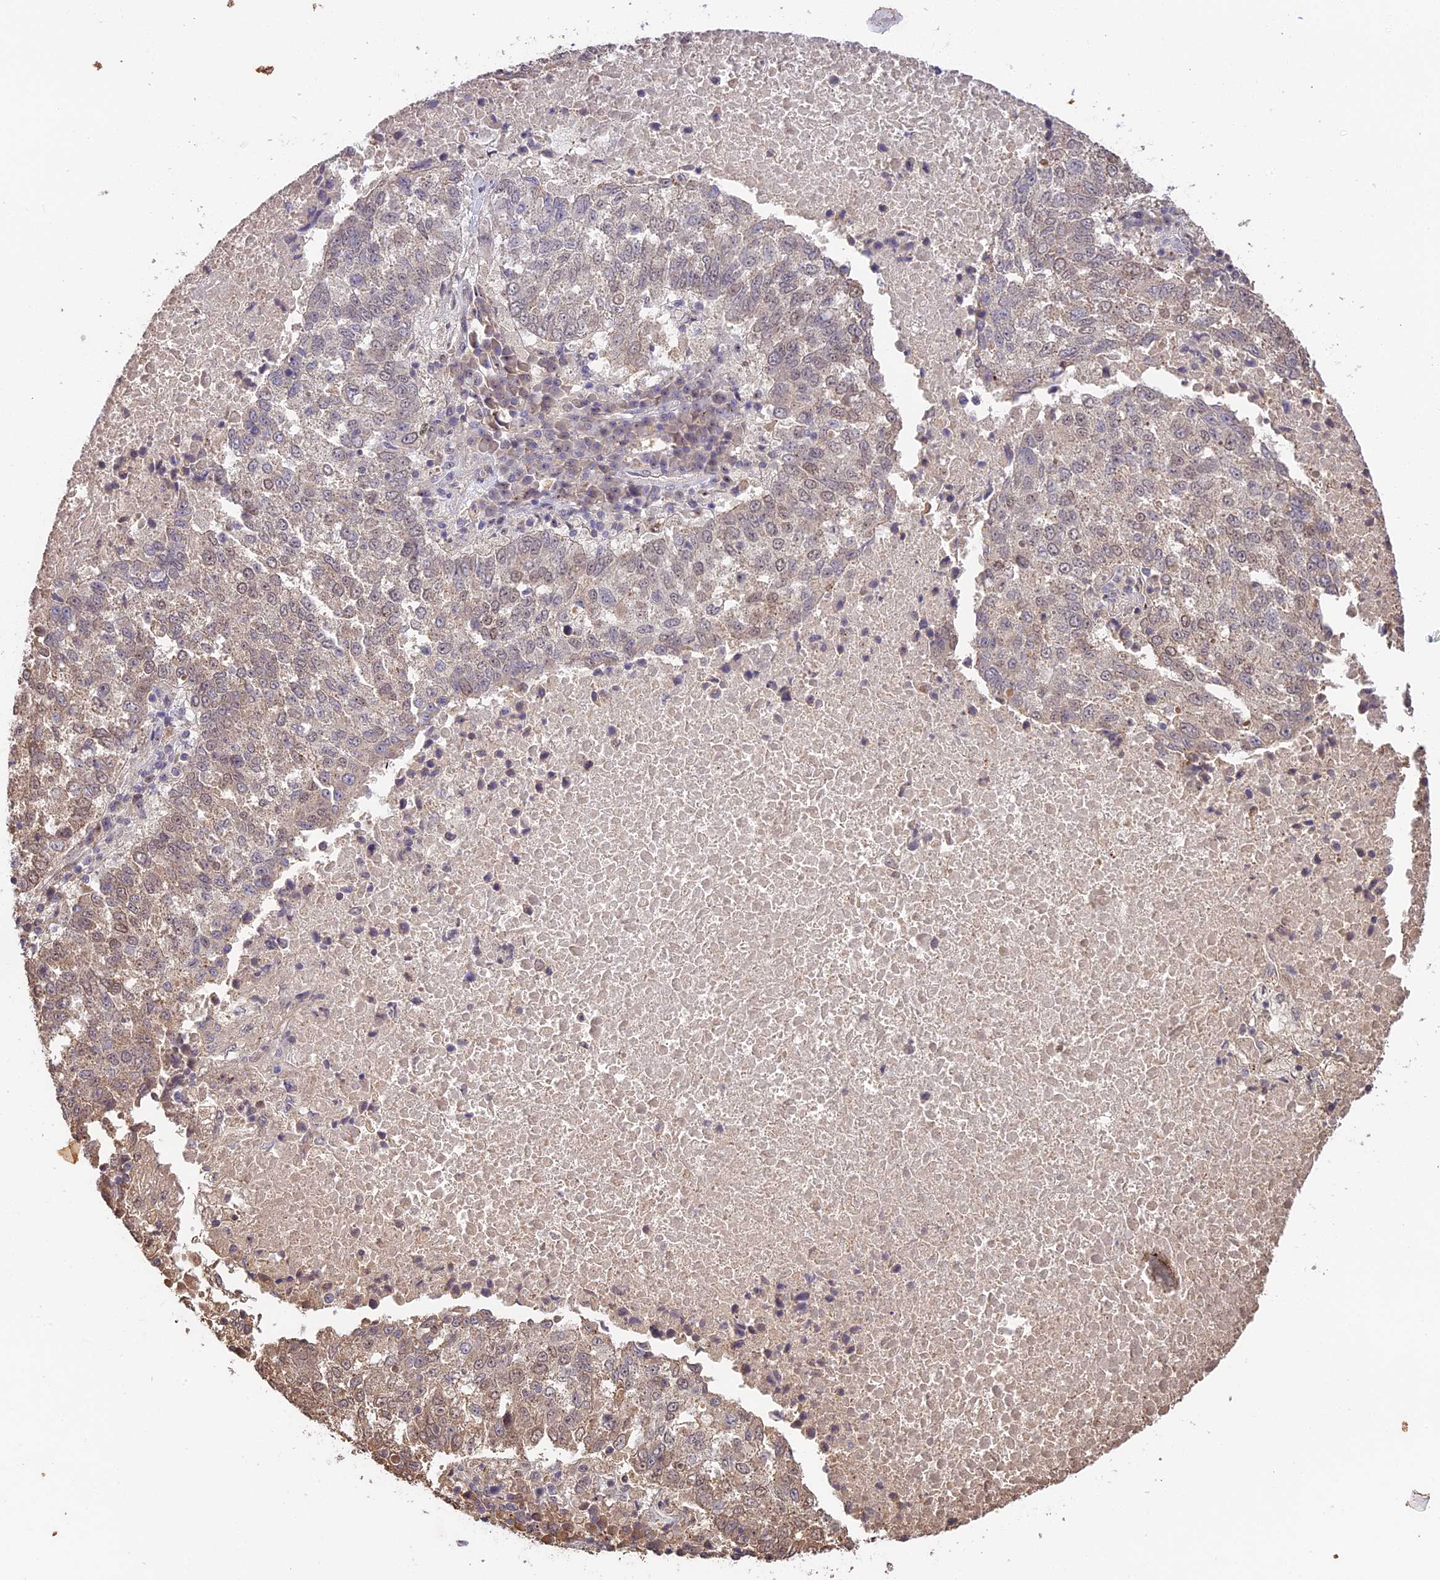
{"staining": {"intensity": "weak", "quantity": "<25%", "location": "cytoplasmic/membranous,nuclear"}, "tissue": "lung cancer", "cell_type": "Tumor cells", "image_type": "cancer", "snomed": [{"axis": "morphology", "description": "Squamous cell carcinoma, NOS"}, {"axis": "topography", "description": "Lung"}], "caption": "Lung cancer (squamous cell carcinoma) was stained to show a protein in brown. There is no significant staining in tumor cells.", "gene": "PPP1R37", "patient": {"sex": "male", "age": 73}}